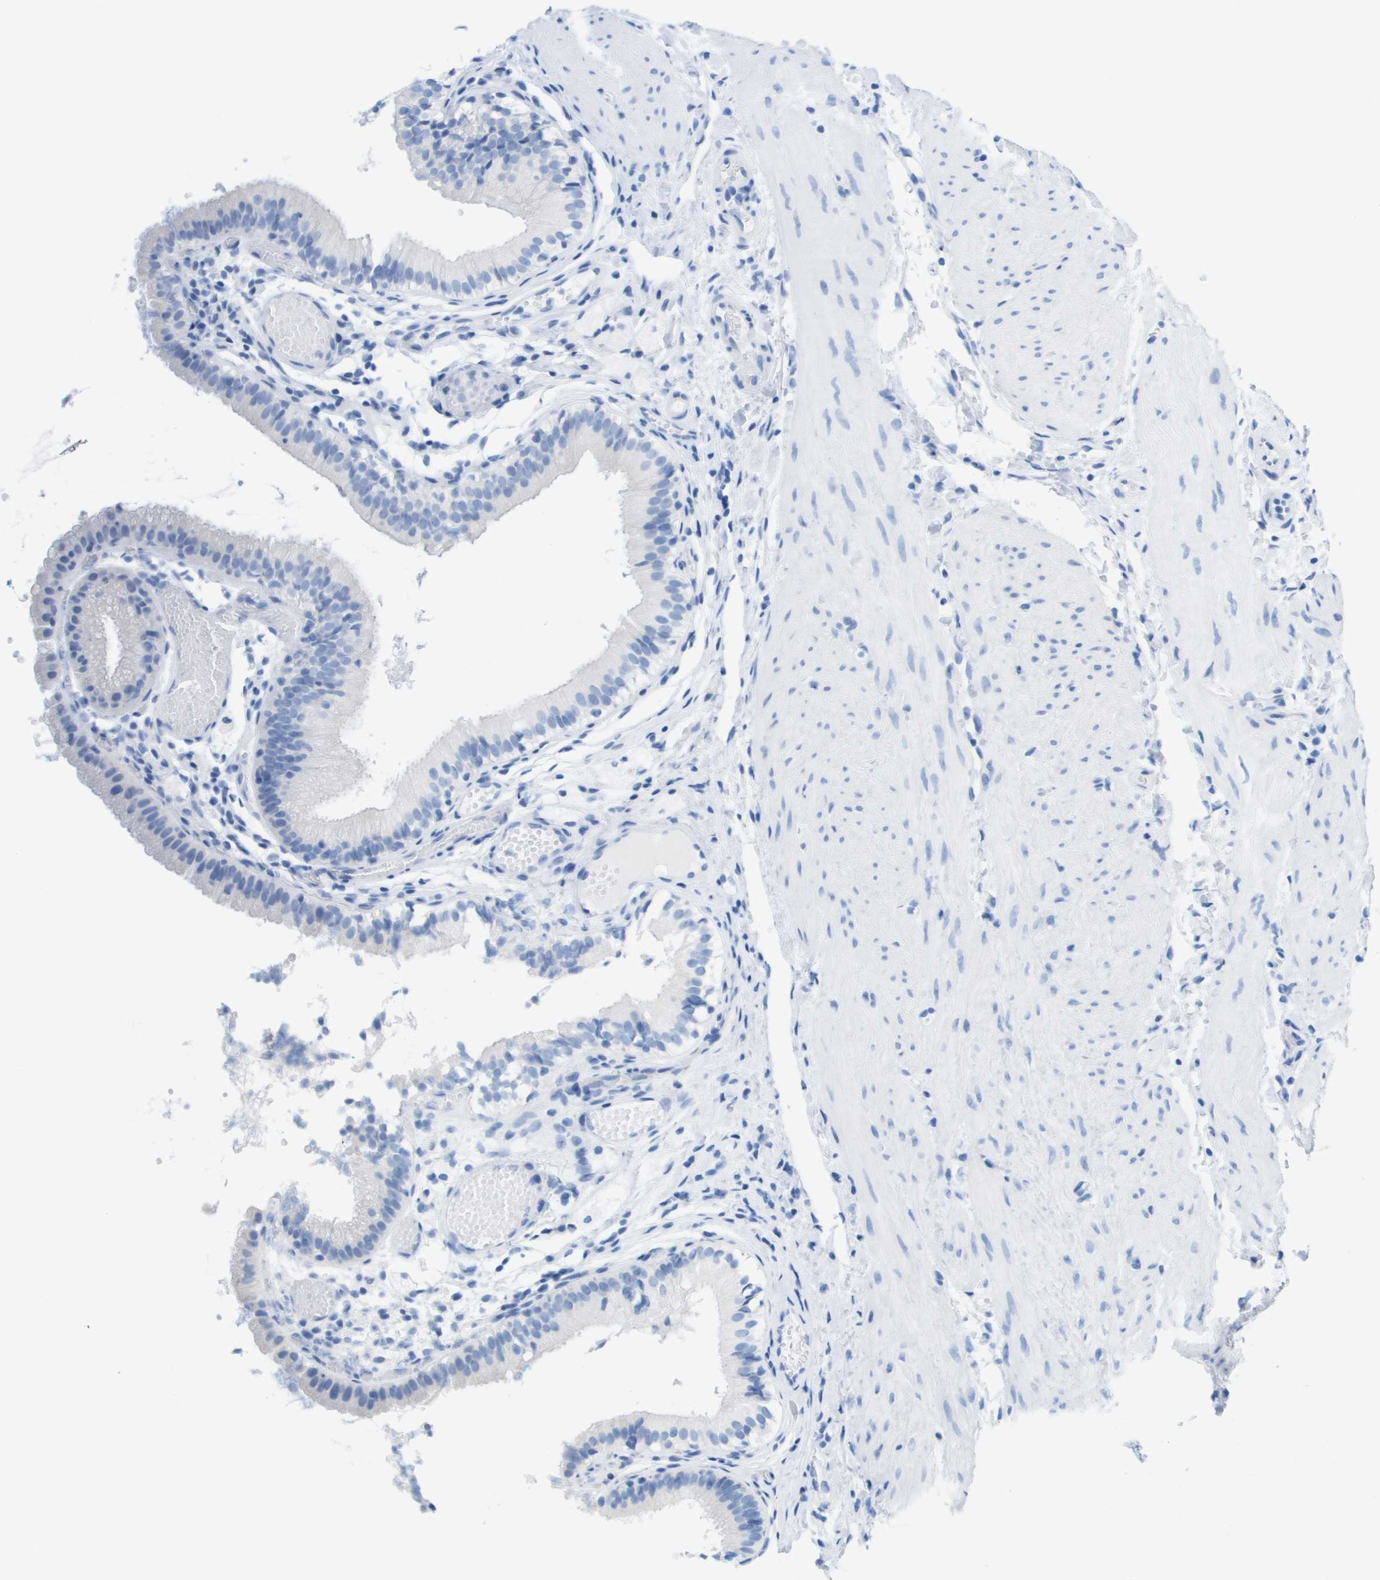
{"staining": {"intensity": "negative", "quantity": "none", "location": "none"}, "tissue": "gallbladder", "cell_type": "Glandular cells", "image_type": "normal", "snomed": [{"axis": "morphology", "description": "Normal tissue, NOS"}, {"axis": "topography", "description": "Gallbladder"}], "caption": "Glandular cells show no significant protein expression in benign gallbladder. (DAB immunohistochemistry visualized using brightfield microscopy, high magnification).", "gene": "KCNA3", "patient": {"sex": "female", "age": 26}}